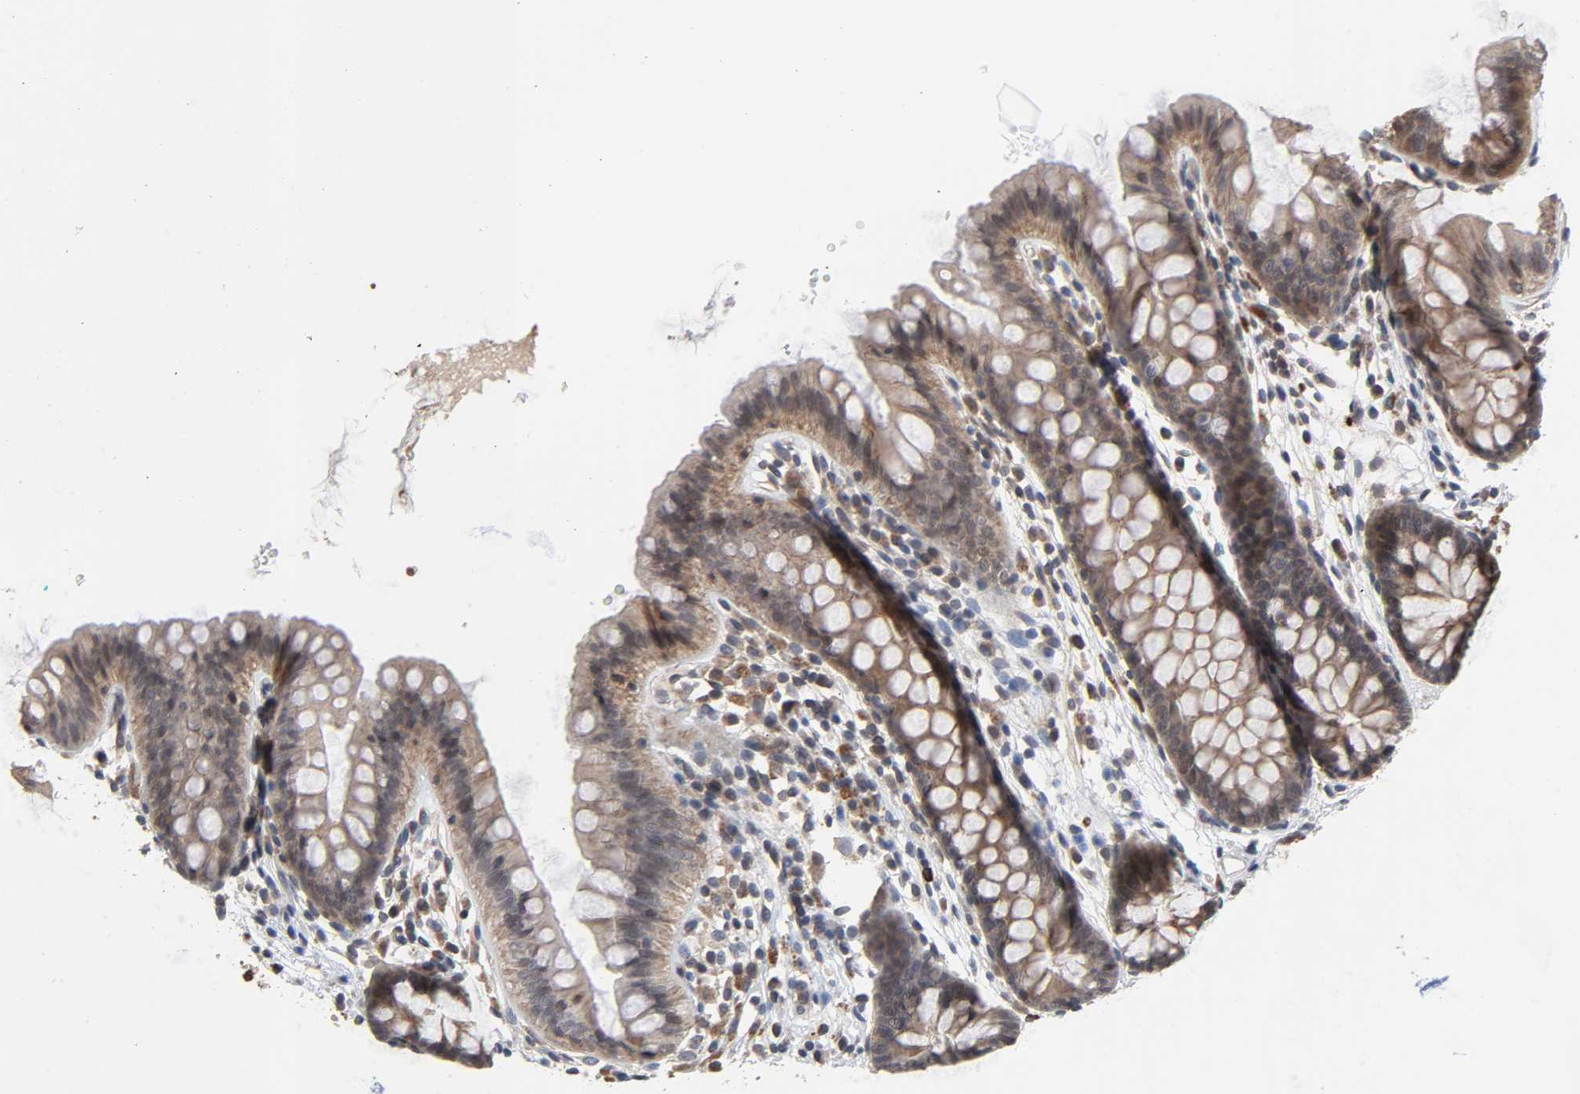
{"staining": {"intensity": "negative", "quantity": "none", "location": "none"}, "tissue": "colon", "cell_type": "Endothelial cells", "image_type": "normal", "snomed": [{"axis": "morphology", "description": "Normal tissue, NOS"}, {"axis": "topography", "description": "Smooth muscle"}, {"axis": "topography", "description": "Colon"}], "caption": "Immunohistochemistry photomicrograph of normal colon stained for a protein (brown), which reveals no positivity in endothelial cells.", "gene": "CCDC175", "patient": {"sex": "male", "age": 67}}